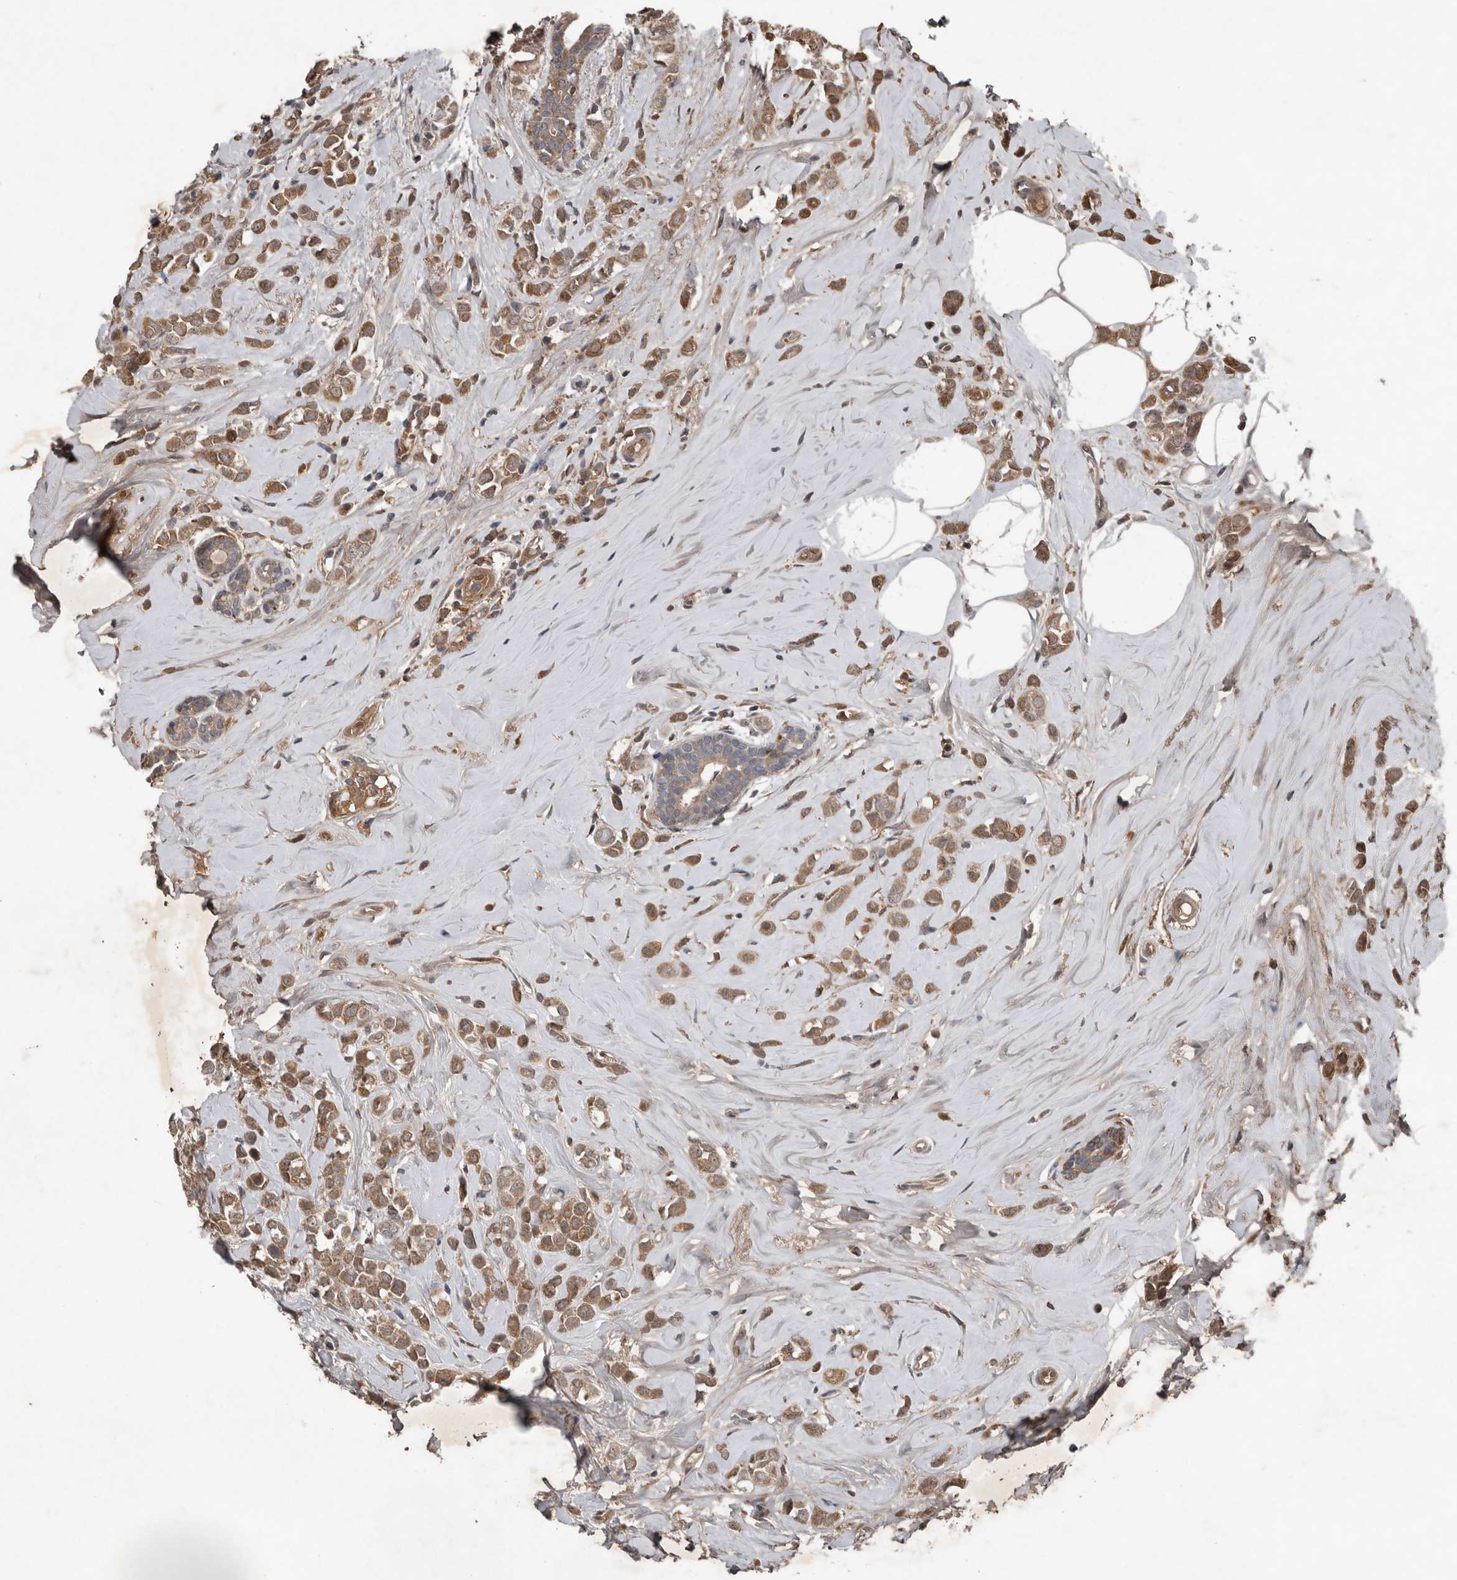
{"staining": {"intensity": "moderate", "quantity": ">75%", "location": "cytoplasmic/membranous"}, "tissue": "breast cancer", "cell_type": "Tumor cells", "image_type": "cancer", "snomed": [{"axis": "morphology", "description": "Lobular carcinoma"}, {"axis": "topography", "description": "Breast"}], "caption": "Human breast lobular carcinoma stained for a protein (brown) demonstrates moderate cytoplasmic/membranous positive staining in approximately >75% of tumor cells.", "gene": "DNAJB4", "patient": {"sex": "female", "age": 47}}